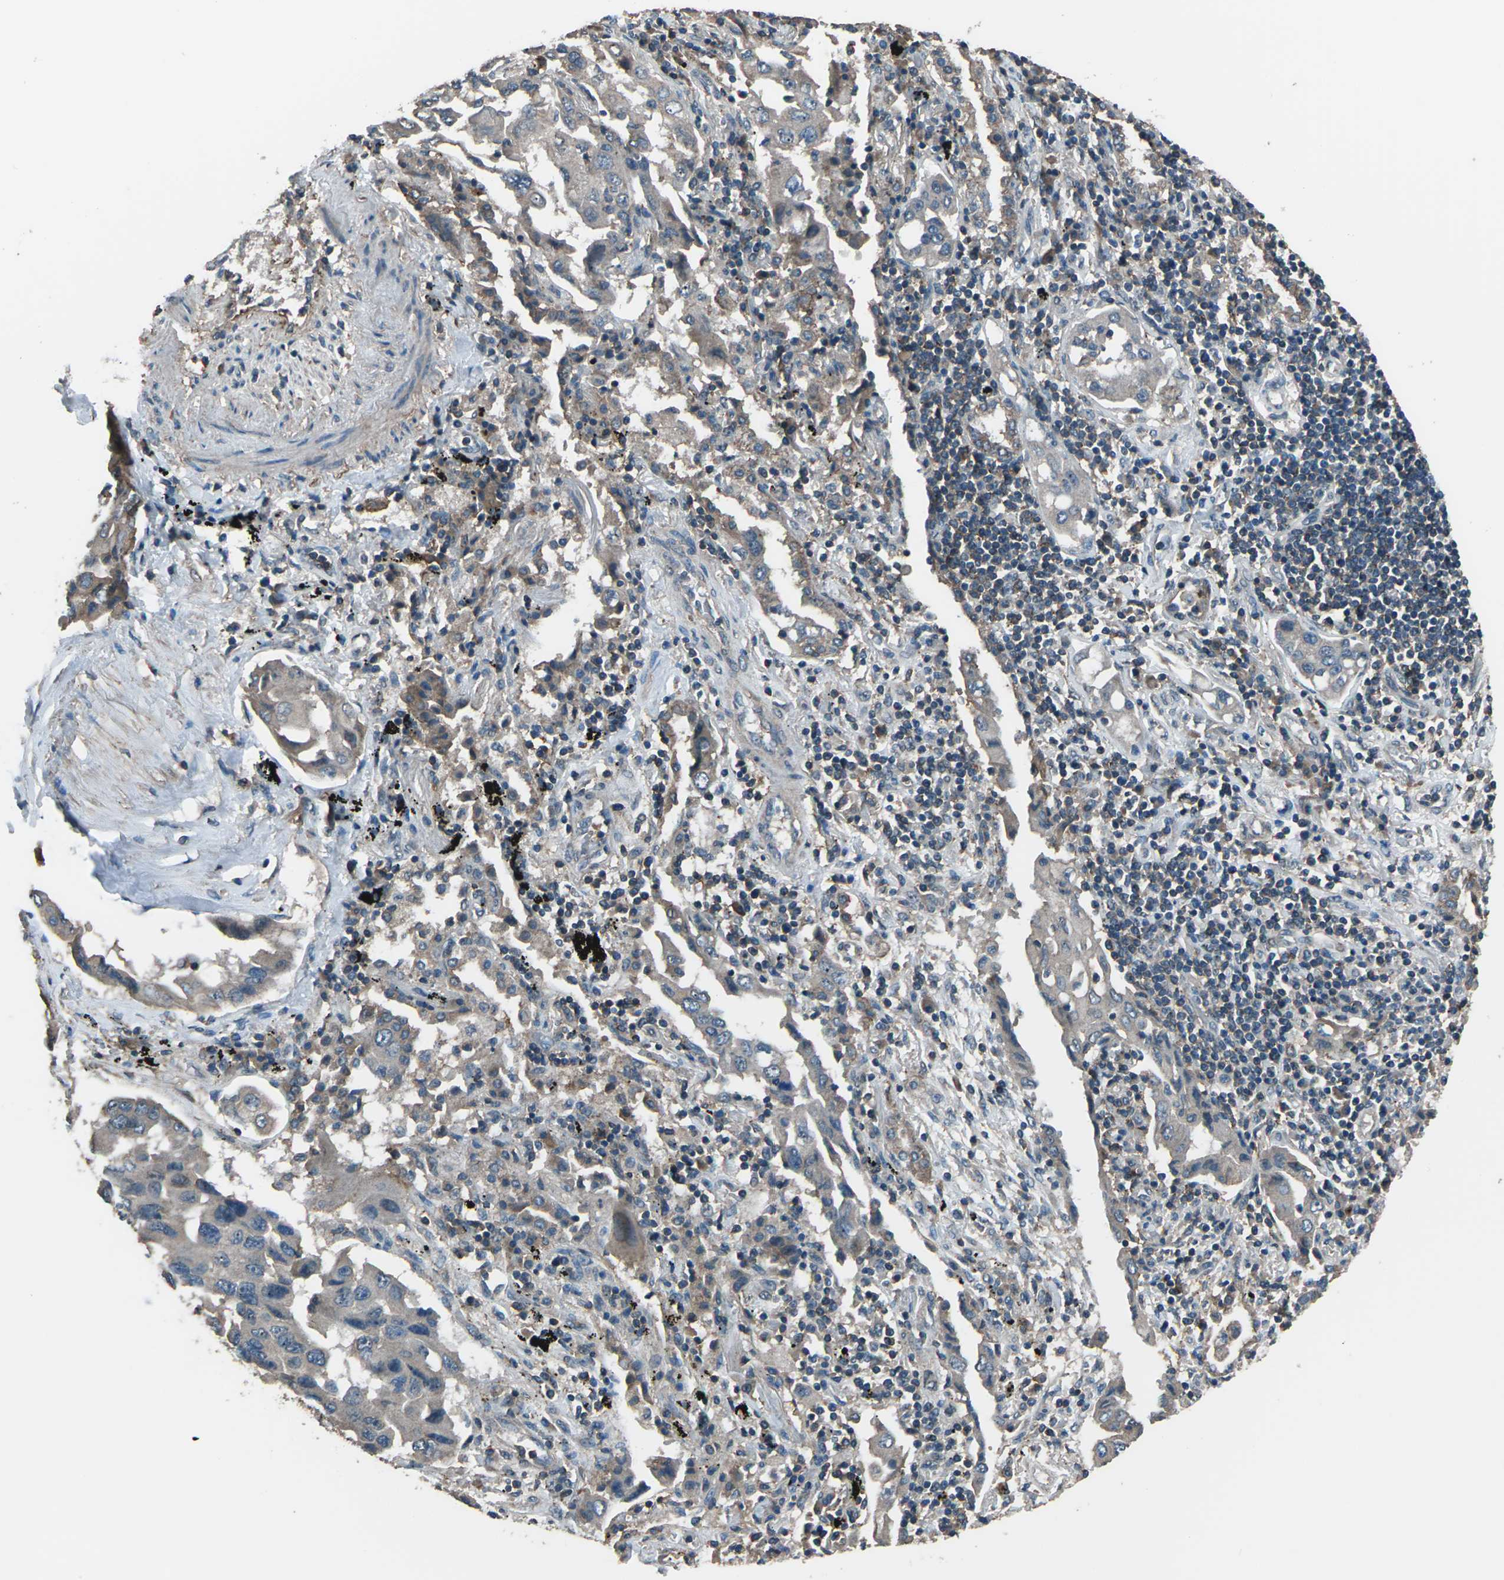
{"staining": {"intensity": "weak", "quantity": ">75%", "location": "cytoplasmic/membranous"}, "tissue": "lung cancer", "cell_type": "Tumor cells", "image_type": "cancer", "snomed": [{"axis": "morphology", "description": "Adenocarcinoma, NOS"}, {"axis": "topography", "description": "Lung"}], "caption": "Tumor cells show weak cytoplasmic/membranous positivity in approximately >75% of cells in lung adenocarcinoma.", "gene": "CMTM4", "patient": {"sex": "female", "age": 65}}